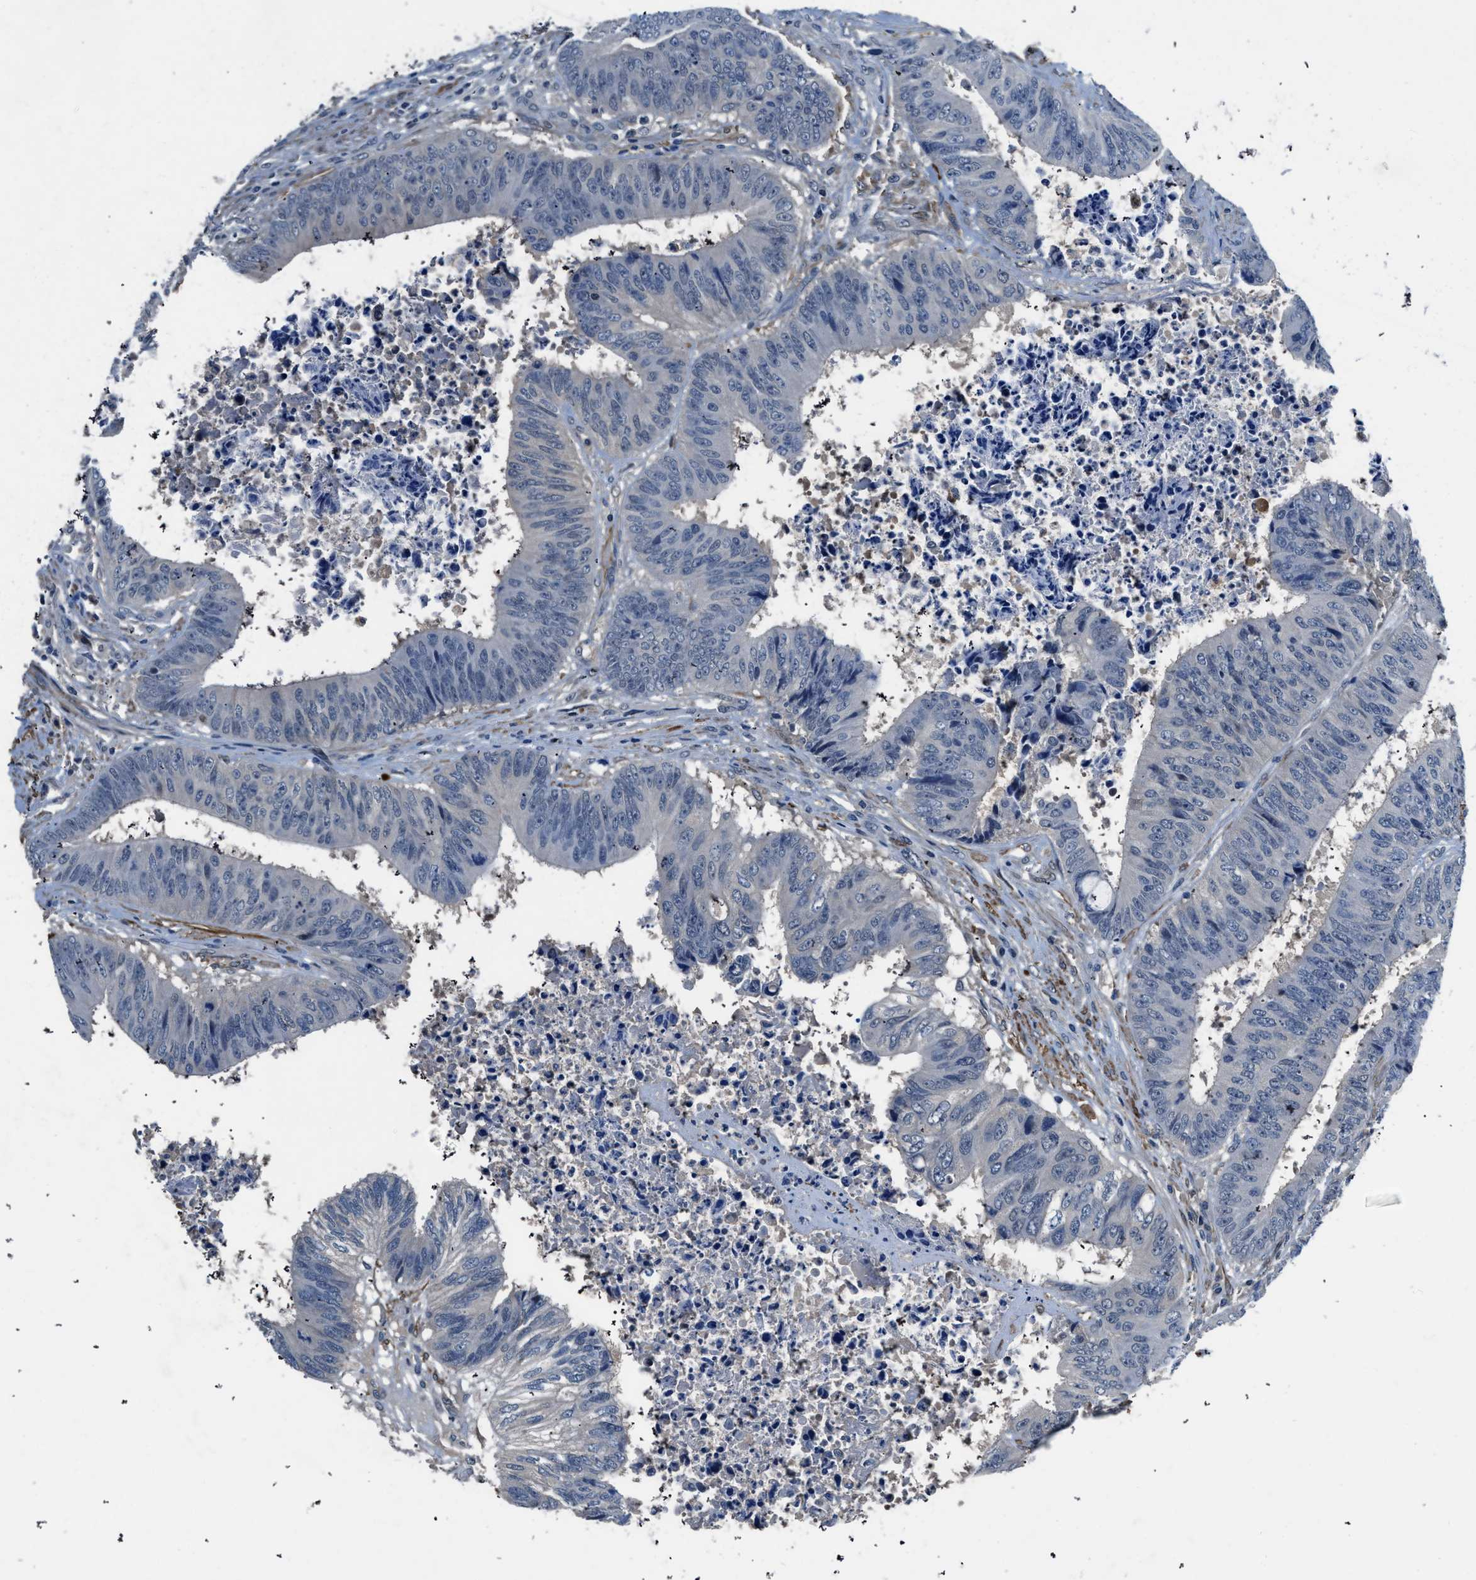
{"staining": {"intensity": "negative", "quantity": "none", "location": "none"}, "tissue": "colorectal cancer", "cell_type": "Tumor cells", "image_type": "cancer", "snomed": [{"axis": "morphology", "description": "Adenocarcinoma, NOS"}, {"axis": "topography", "description": "Rectum"}], "caption": "Human colorectal cancer stained for a protein using immunohistochemistry (IHC) reveals no positivity in tumor cells.", "gene": "LANCL2", "patient": {"sex": "male", "age": 72}}